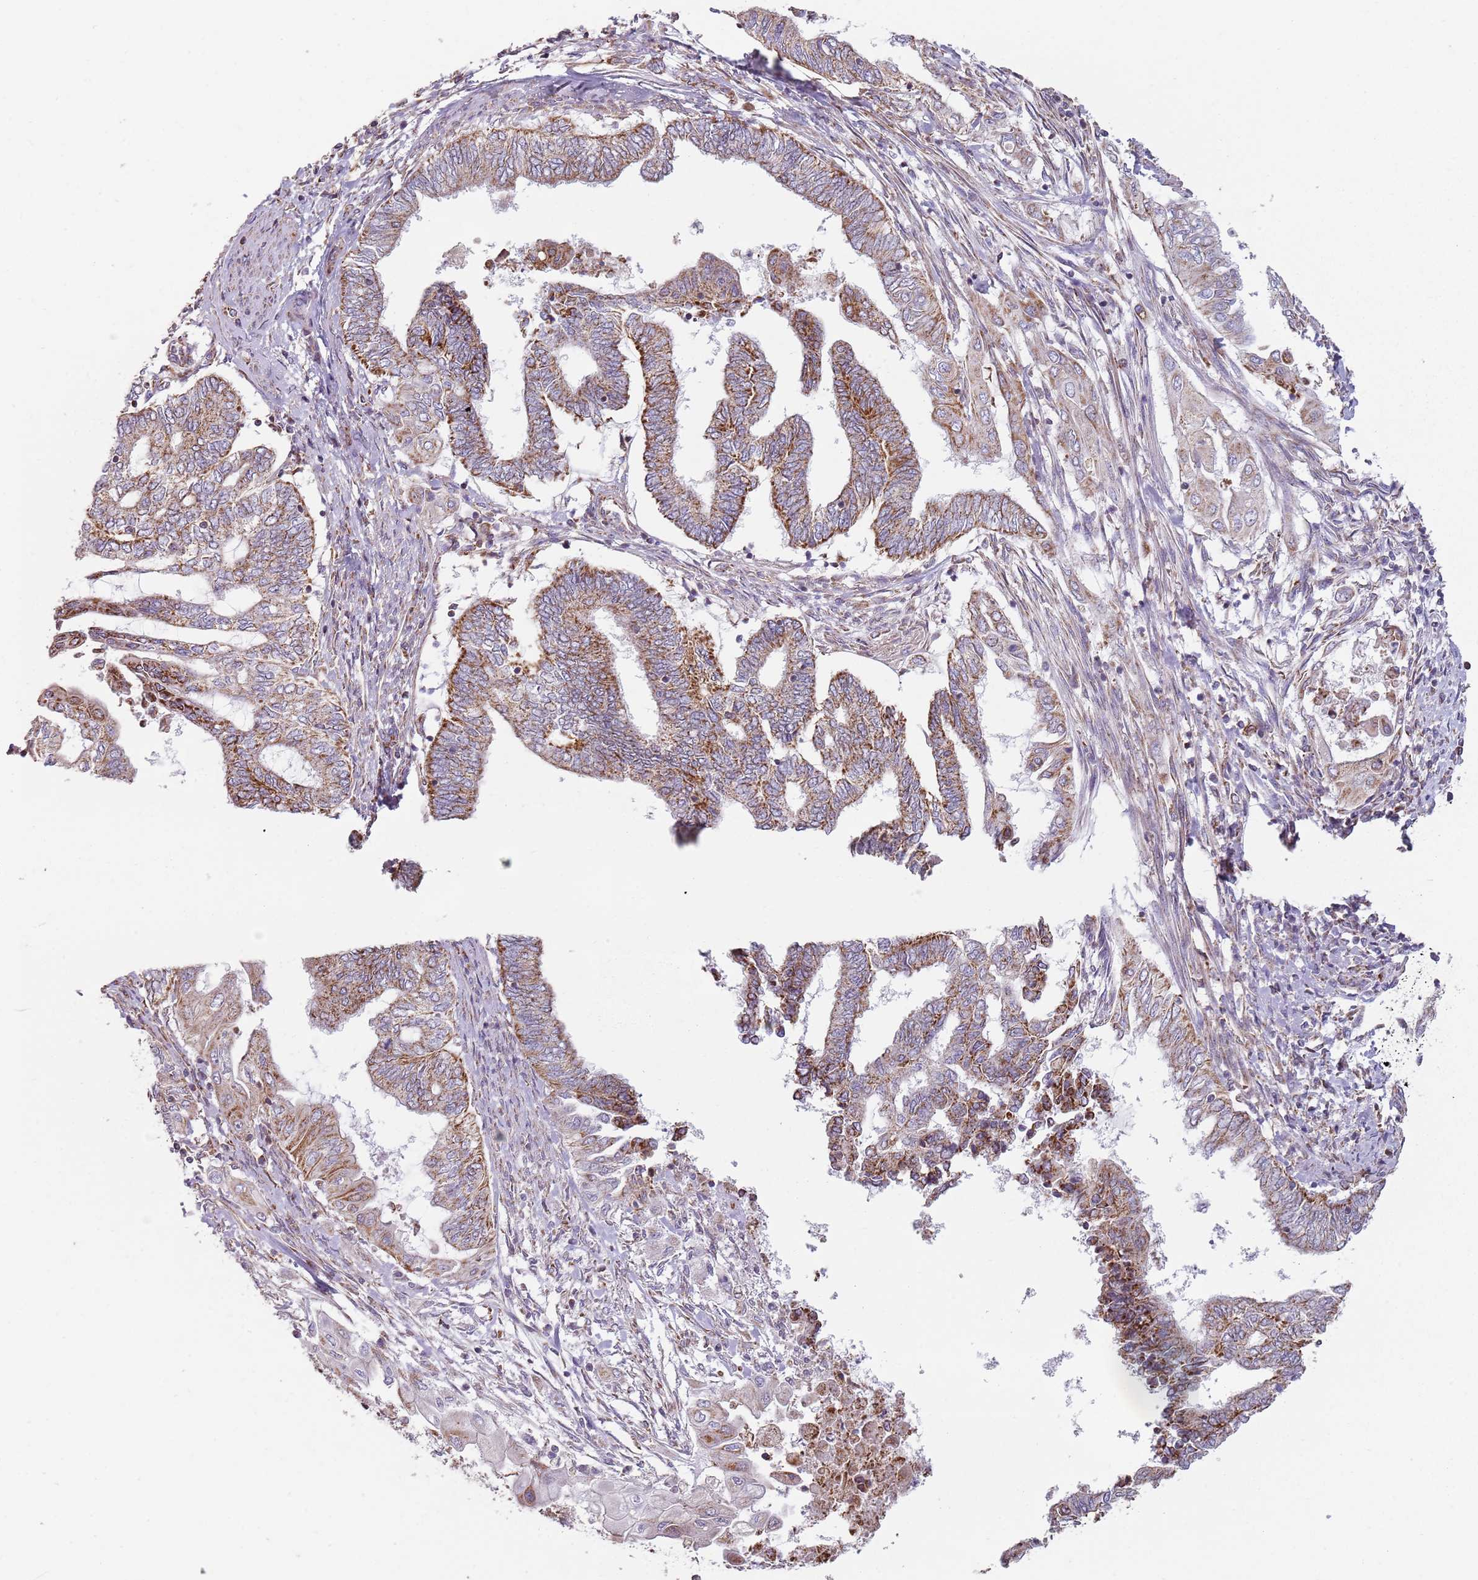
{"staining": {"intensity": "moderate", "quantity": ">75%", "location": "cytoplasmic/membranous"}, "tissue": "endometrial cancer", "cell_type": "Tumor cells", "image_type": "cancer", "snomed": [{"axis": "morphology", "description": "Adenocarcinoma, NOS"}, {"axis": "topography", "description": "Uterus"}, {"axis": "topography", "description": "Endometrium"}], "caption": "A histopathology image of endometrial cancer stained for a protein reveals moderate cytoplasmic/membranous brown staining in tumor cells. Using DAB (brown) and hematoxylin (blue) stains, captured at high magnification using brightfield microscopy.", "gene": "GAS8", "patient": {"sex": "female", "age": 70}}